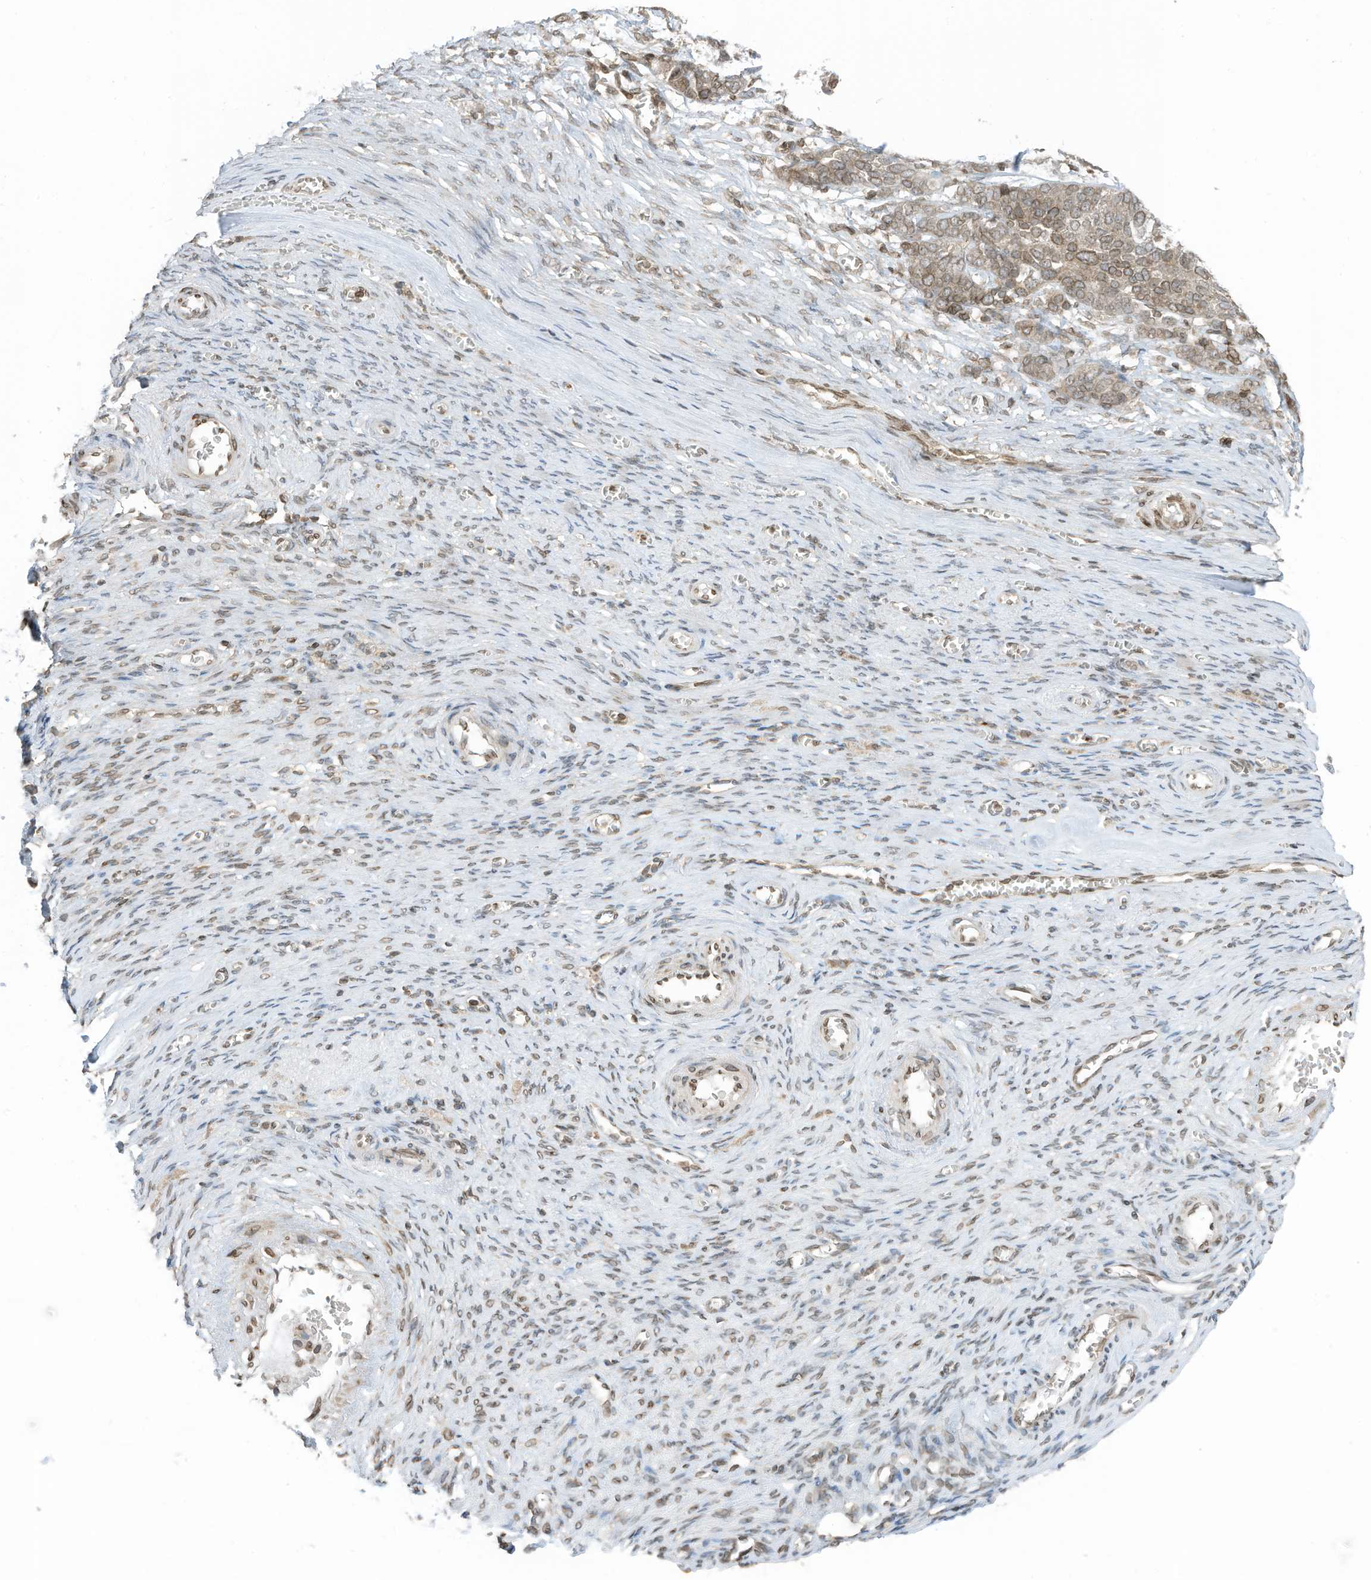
{"staining": {"intensity": "weak", "quantity": ">75%", "location": "cytoplasmic/membranous,nuclear"}, "tissue": "ovarian cancer", "cell_type": "Tumor cells", "image_type": "cancer", "snomed": [{"axis": "morphology", "description": "Cystadenocarcinoma, serous, NOS"}, {"axis": "topography", "description": "Ovary"}], "caption": "A brown stain shows weak cytoplasmic/membranous and nuclear positivity of a protein in ovarian serous cystadenocarcinoma tumor cells. The staining is performed using DAB brown chromogen to label protein expression. The nuclei are counter-stained blue using hematoxylin.", "gene": "RABL3", "patient": {"sex": "female", "age": 44}}